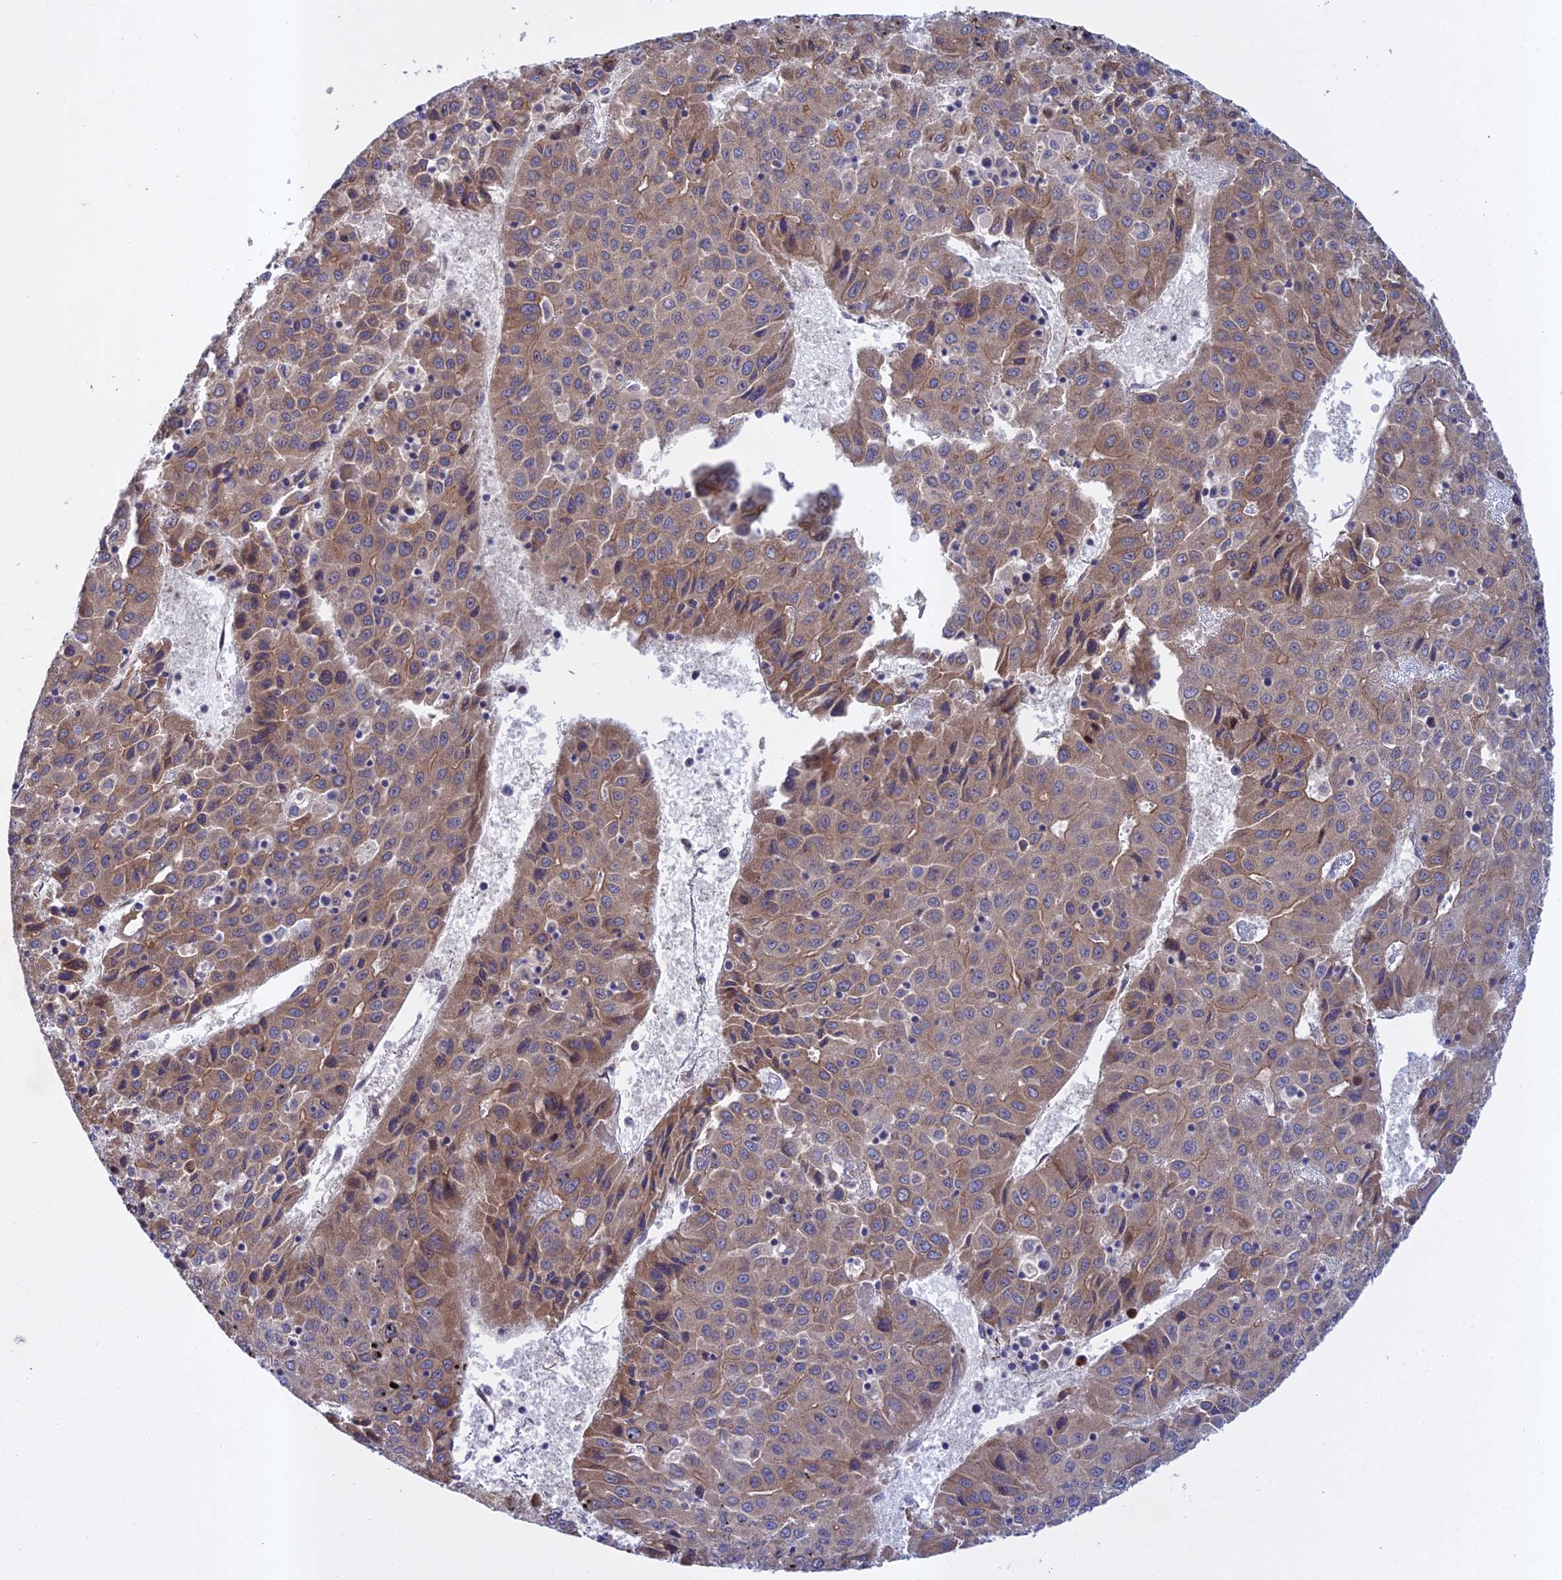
{"staining": {"intensity": "moderate", "quantity": ">75%", "location": "cytoplasmic/membranous"}, "tissue": "liver cancer", "cell_type": "Tumor cells", "image_type": "cancer", "snomed": [{"axis": "morphology", "description": "Carcinoma, Hepatocellular, NOS"}, {"axis": "topography", "description": "Liver"}], "caption": "Brown immunohistochemical staining in liver hepatocellular carcinoma demonstrates moderate cytoplasmic/membranous expression in about >75% of tumor cells.", "gene": "RALGAPA2", "patient": {"sex": "female", "age": 53}}